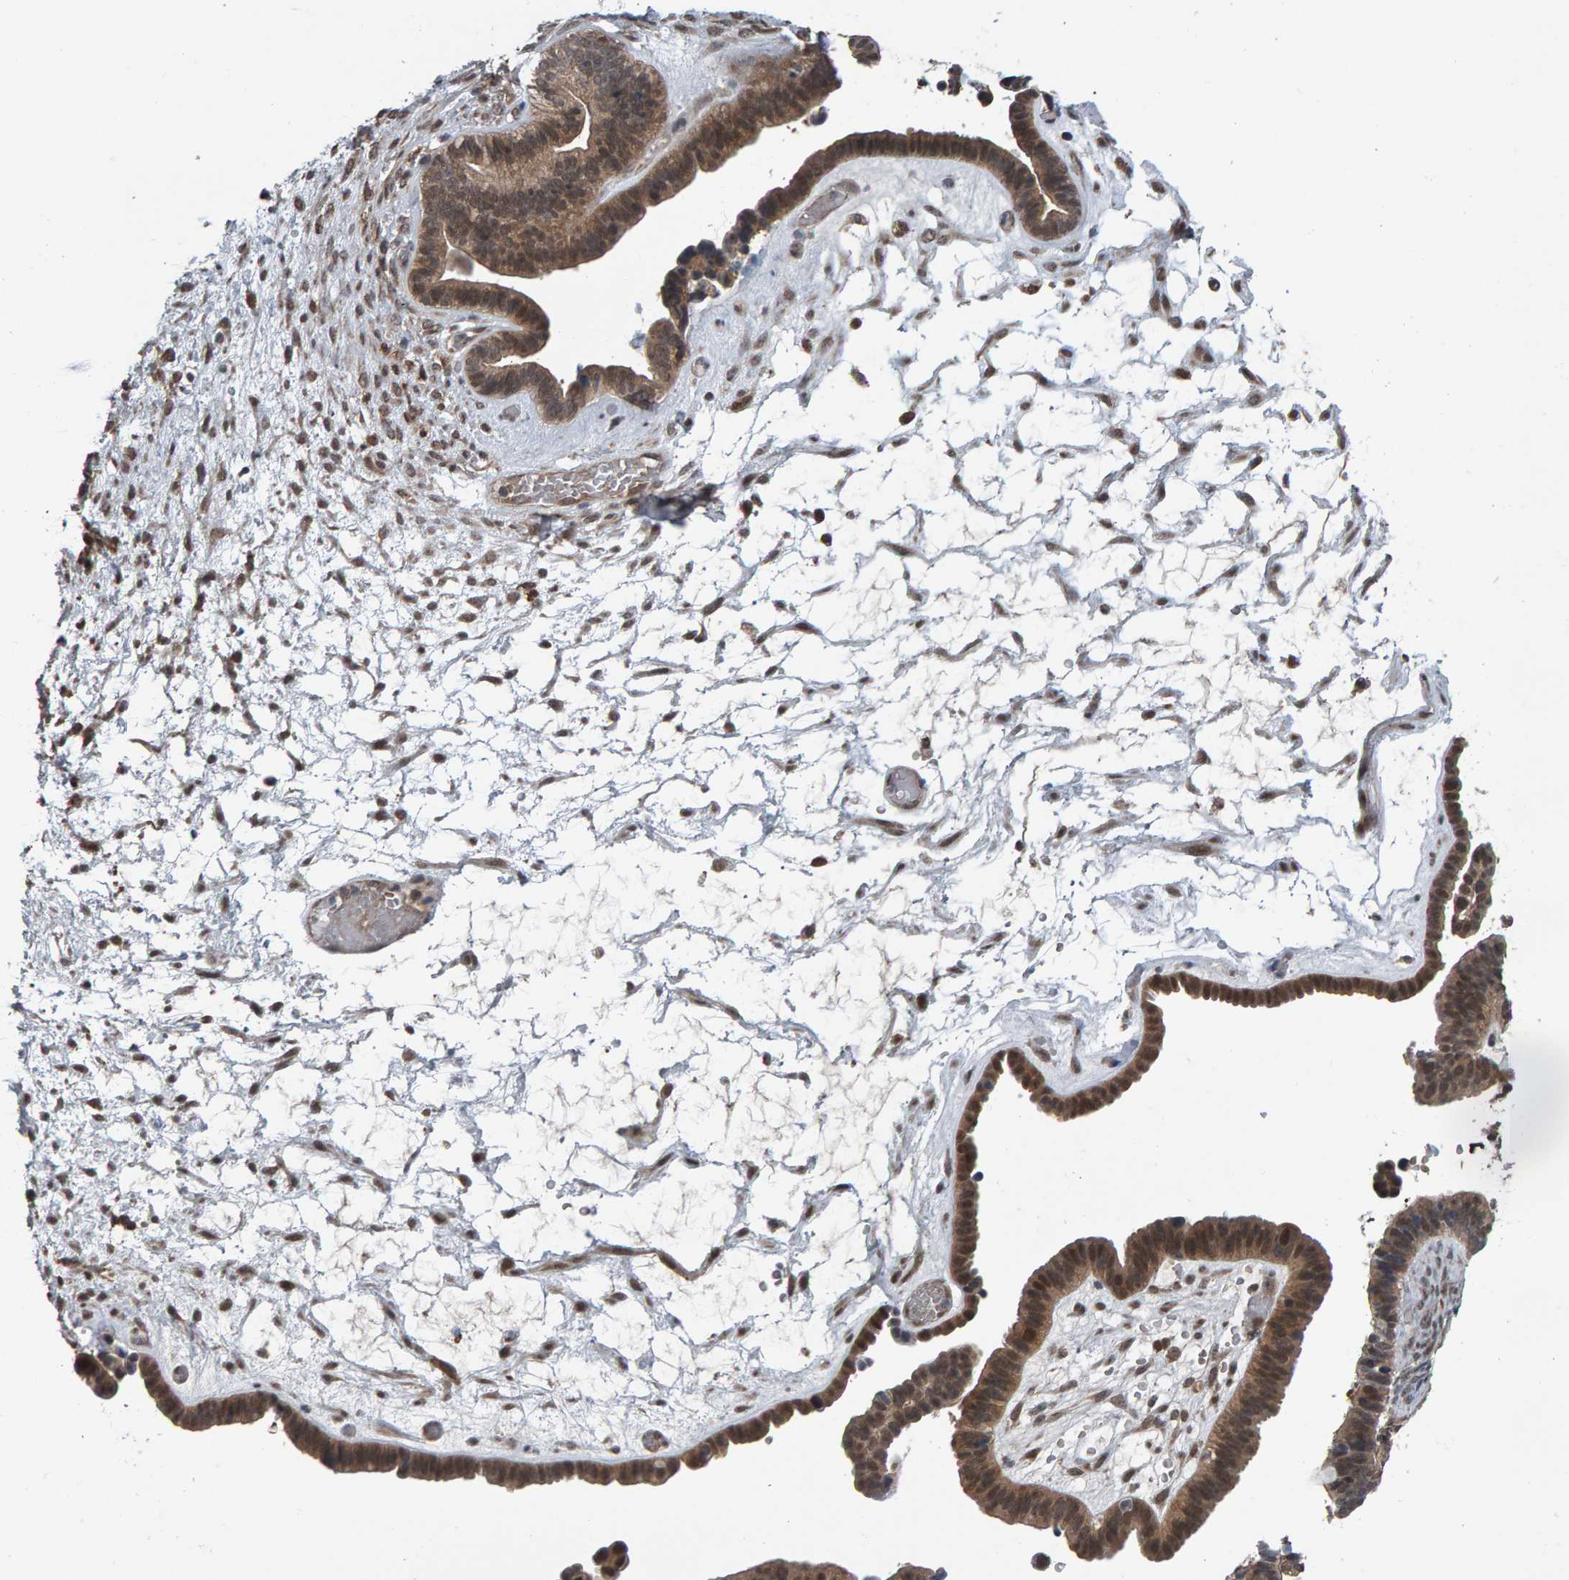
{"staining": {"intensity": "moderate", "quantity": "25%-75%", "location": "cytoplasmic/membranous,nuclear"}, "tissue": "ovarian cancer", "cell_type": "Tumor cells", "image_type": "cancer", "snomed": [{"axis": "morphology", "description": "Cystadenocarcinoma, serous, NOS"}, {"axis": "topography", "description": "Ovary"}], "caption": "Protein expression analysis of human ovarian cancer reveals moderate cytoplasmic/membranous and nuclear positivity in approximately 25%-75% of tumor cells.", "gene": "COASY", "patient": {"sex": "female", "age": 56}}